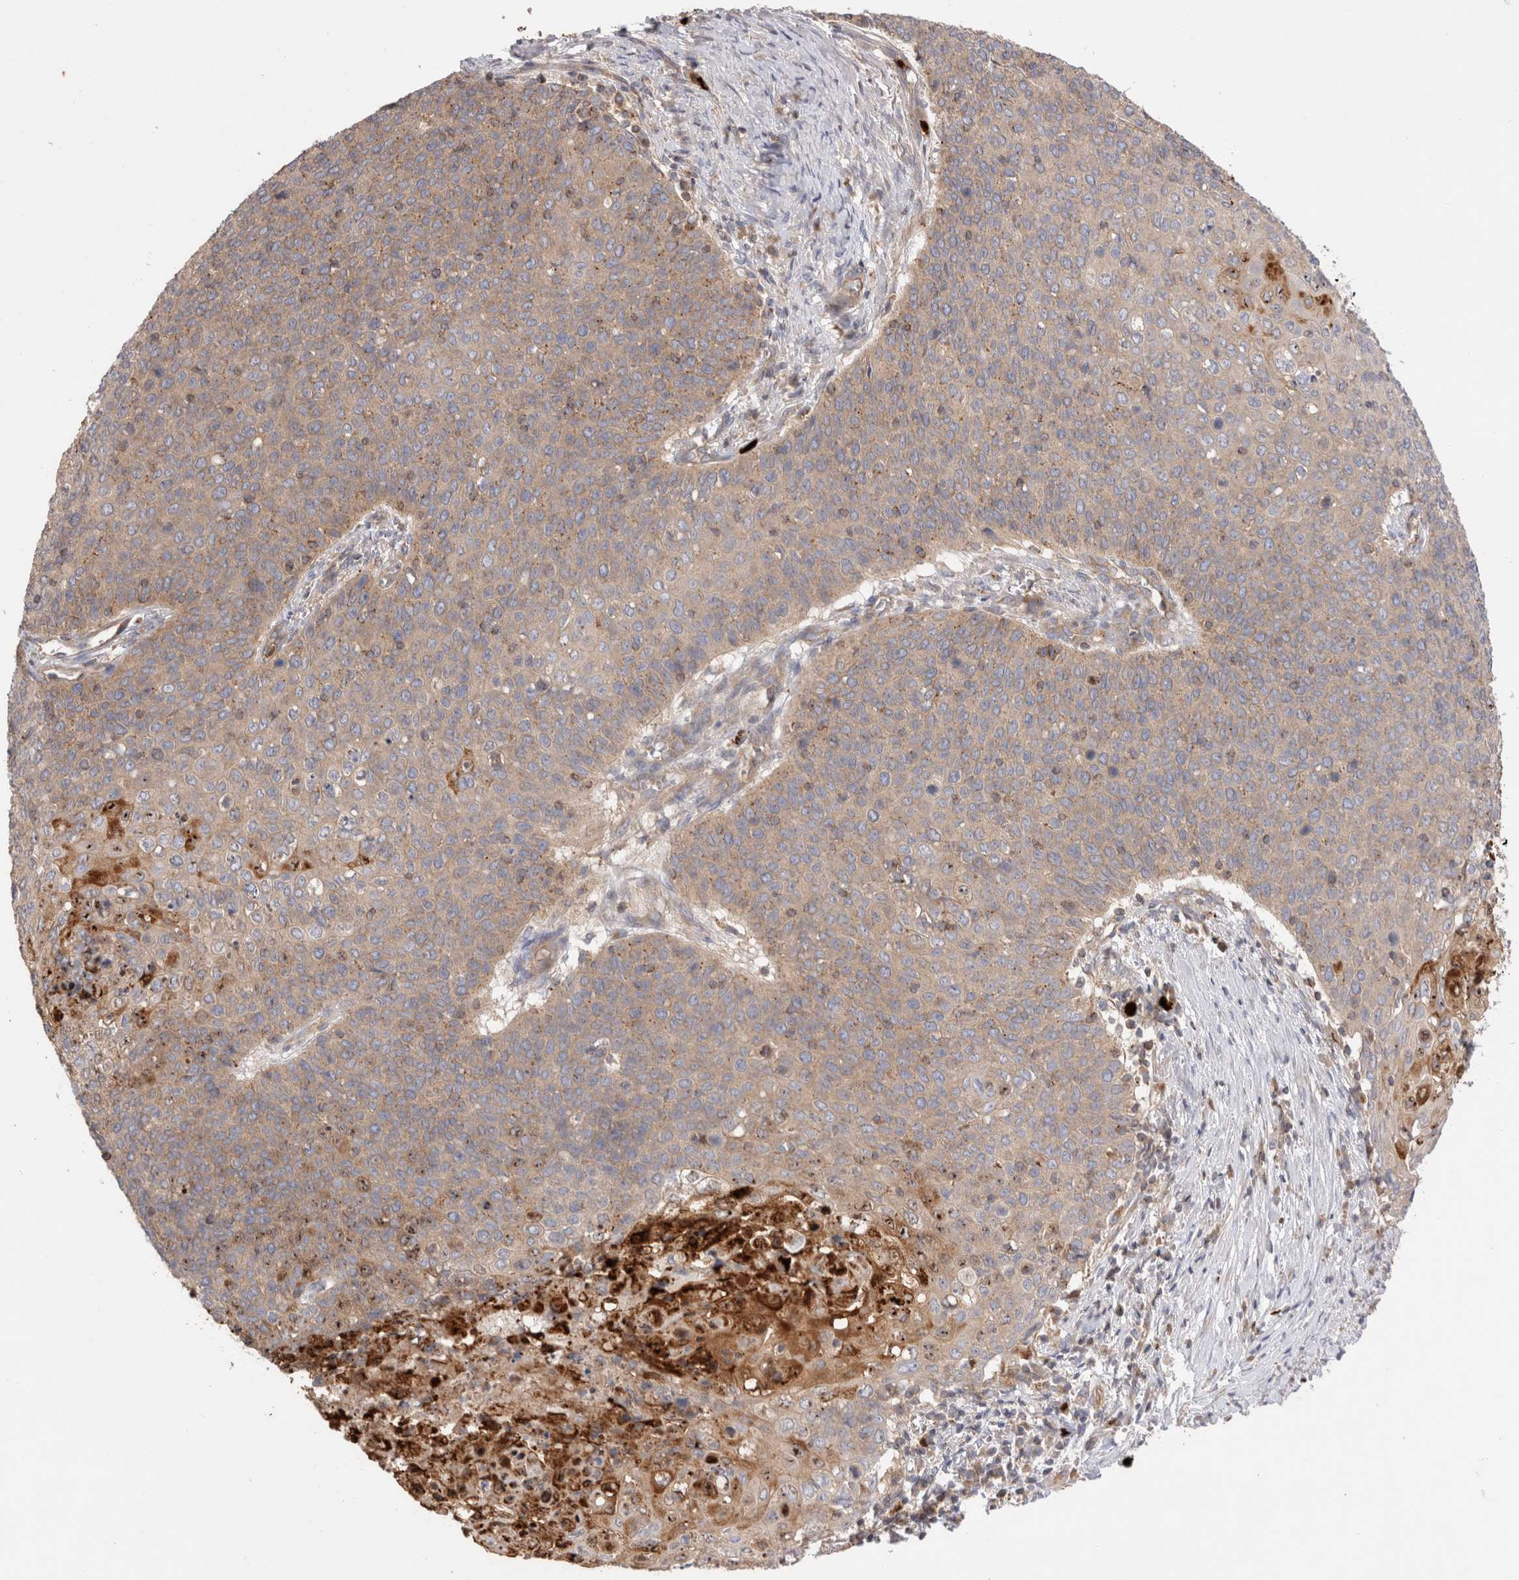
{"staining": {"intensity": "weak", "quantity": "25%-75%", "location": "cytoplasmic/membranous"}, "tissue": "cervical cancer", "cell_type": "Tumor cells", "image_type": "cancer", "snomed": [{"axis": "morphology", "description": "Squamous cell carcinoma, NOS"}, {"axis": "topography", "description": "Cervix"}], "caption": "Cervical cancer stained with IHC demonstrates weak cytoplasmic/membranous staining in about 25%-75% of tumor cells.", "gene": "NXT2", "patient": {"sex": "female", "age": 39}}